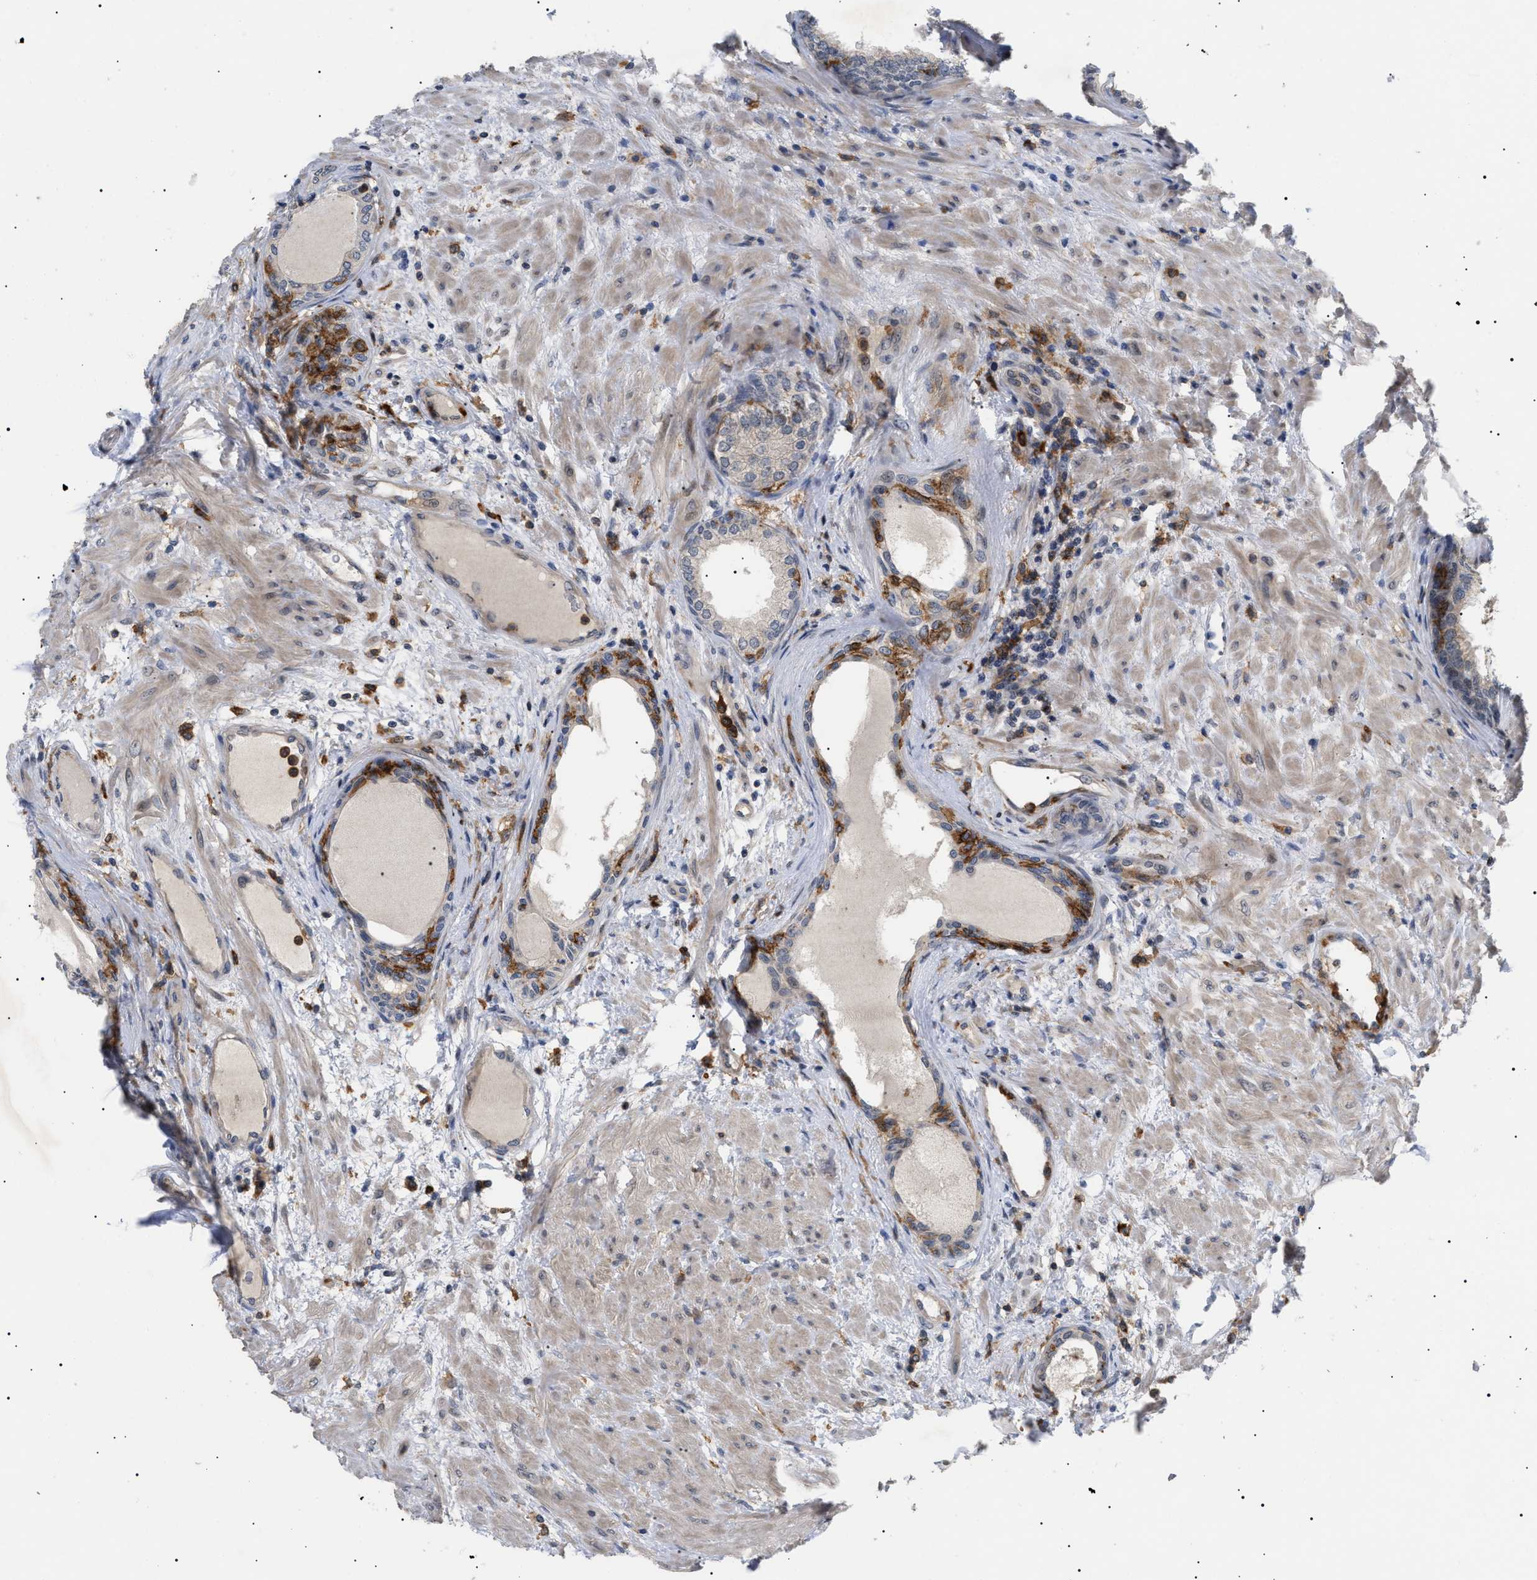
{"staining": {"intensity": "weak", "quantity": ">75%", "location": "cytoplasmic/membranous"}, "tissue": "prostate", "cell_type": "Glandular cells", "image_type": "normal", "snomed": [{"axis": "morphology", "description": "Normal tissue, NOS"}, {"axis": "topography", "description": "Prostate"}], "caption": "A high-resolution micrograph shows immunohistochemistry staining of unremarkable prostate, which reveals weak cytoplasmic/membranous positivity in approximately >75% of glandular cells.", "gene": "CD300A", "patient": {"sex": "male", "age": 76}}